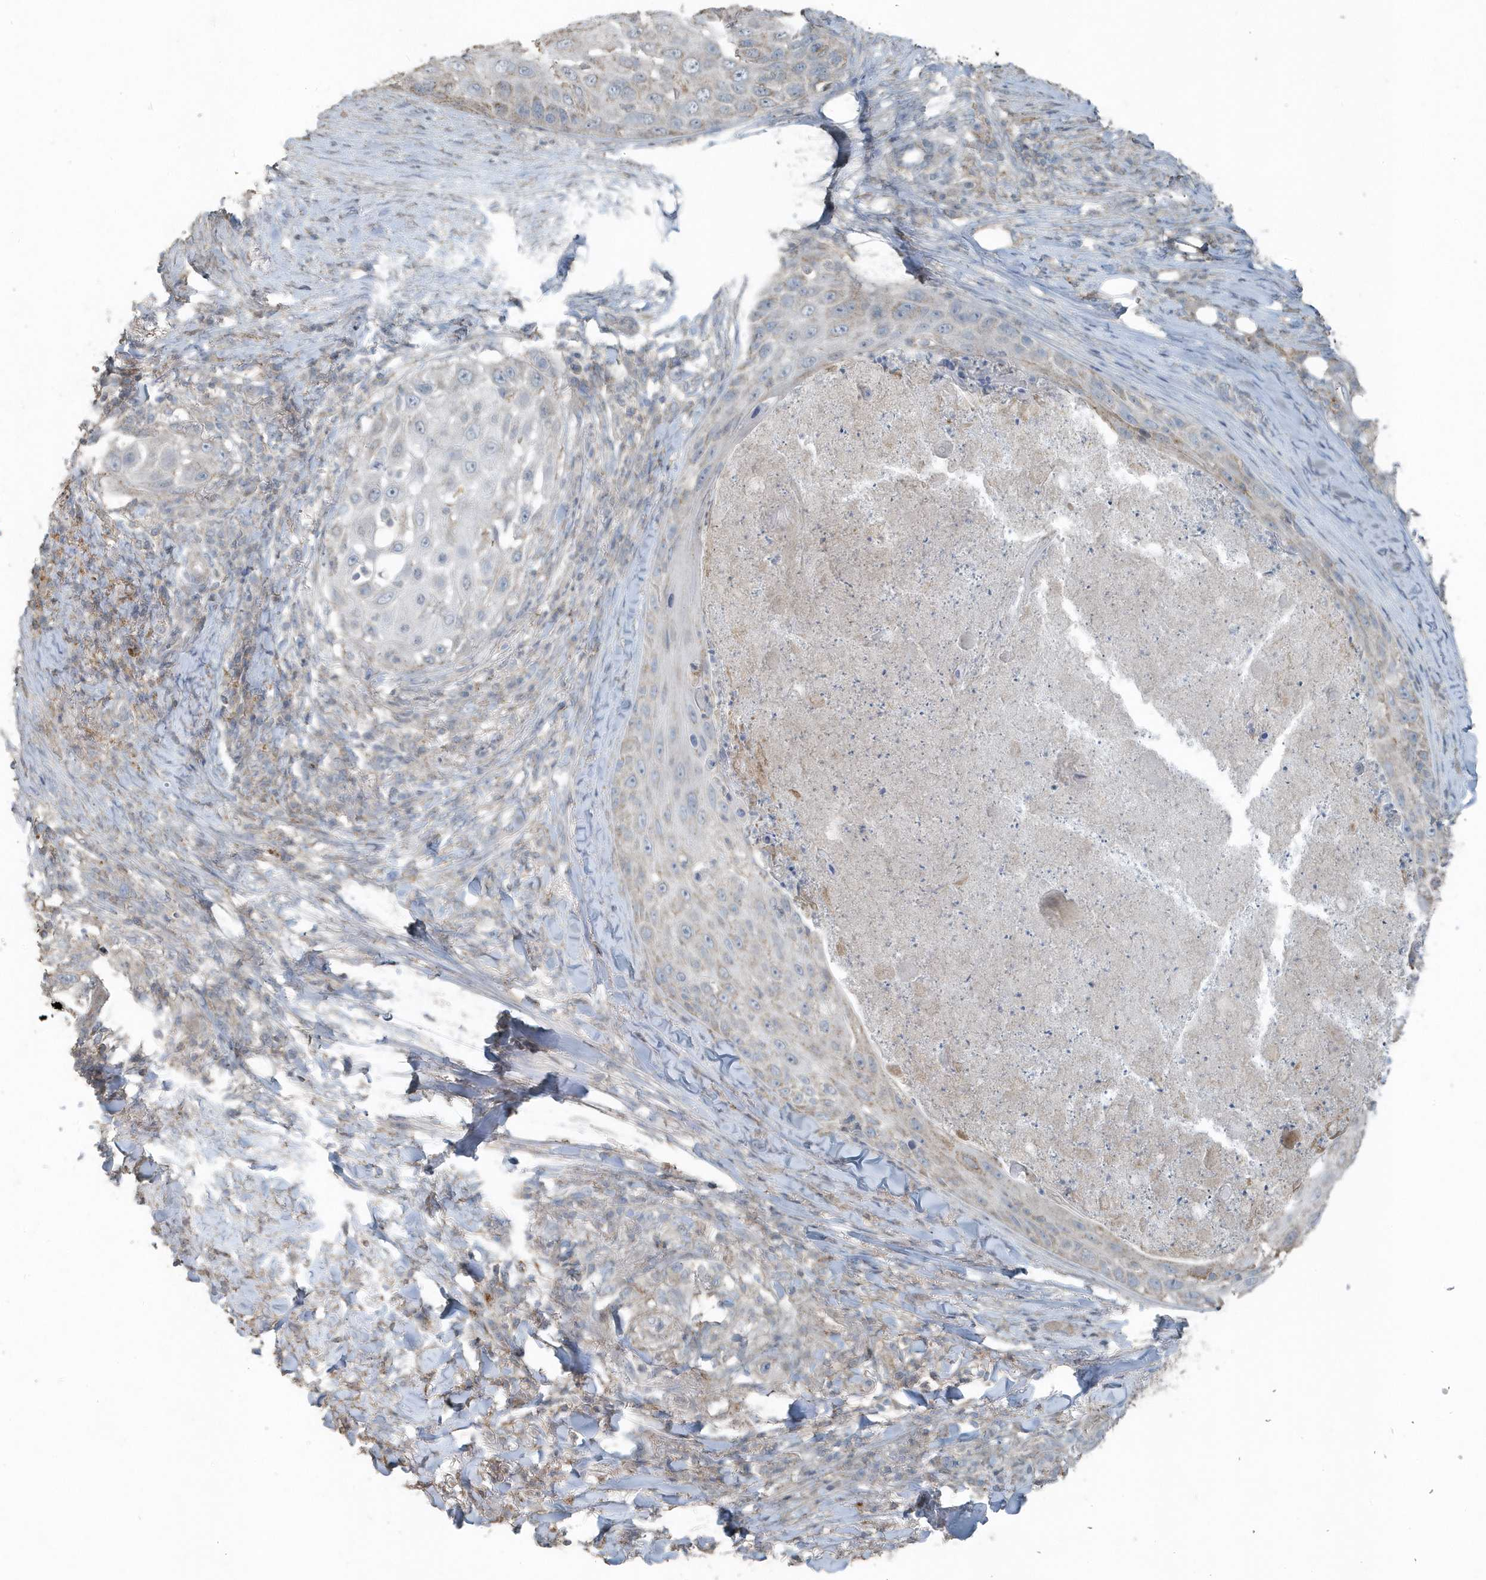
{"staining": {"intensity": "negative", "quantity": "none", "location": "none"}, "tissue": "skin cancer", "cell_type": "Tumor cells", "image_type": "cancer", "snomed": [{"axis": "morphology", "description": "Squamous cell carcinoma, NOS"}, {"axis": "topography", "description": "Skin"}], "caption": "Human skin cancer stained for a protein using immunohistochemistry (IHC) shows no staining in tumor cells.", "gene": "ACTC1", "patient": {"sex": "female", "age": 44}}